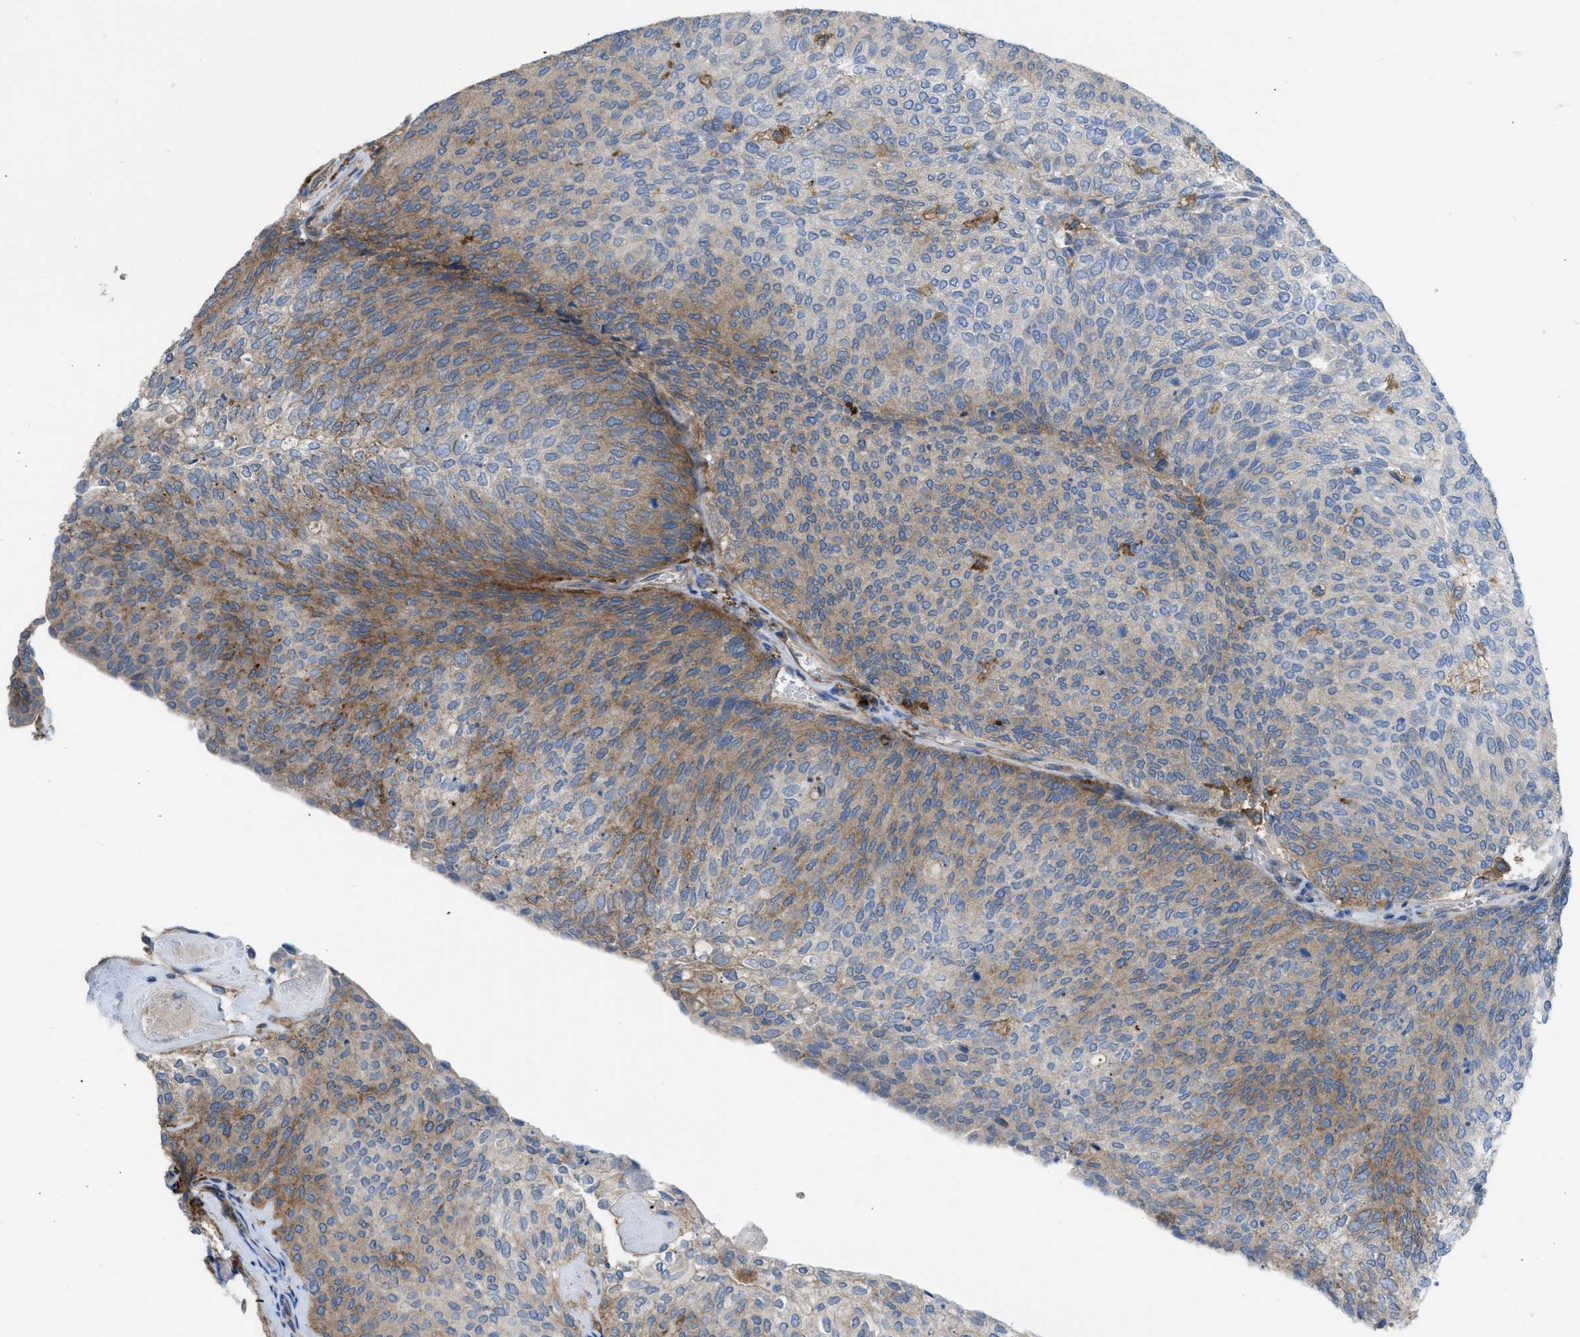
{"staining": {"intensity": "moderate", "quantity": ">75%", "location": "cytoplasmic/membranous"}, "tissue": "urothelial cancer", "cell_type": "Tumor cells", "image_type": "cancer", "snomed": [{"axis": "morphology", "description": "Urothelial carcinoma, Low grade"}, {"axis": "topography", "description": "Urinary bladder"}], "caption": "Immunohistochemical staining of human urothelial cancer exhibits medium levels of moderate cytoplasmic/membranous protein positivity in about >75% of tumor cells.", "gene": "EGFR", "patient": {"sex": "female", "age": 79}}